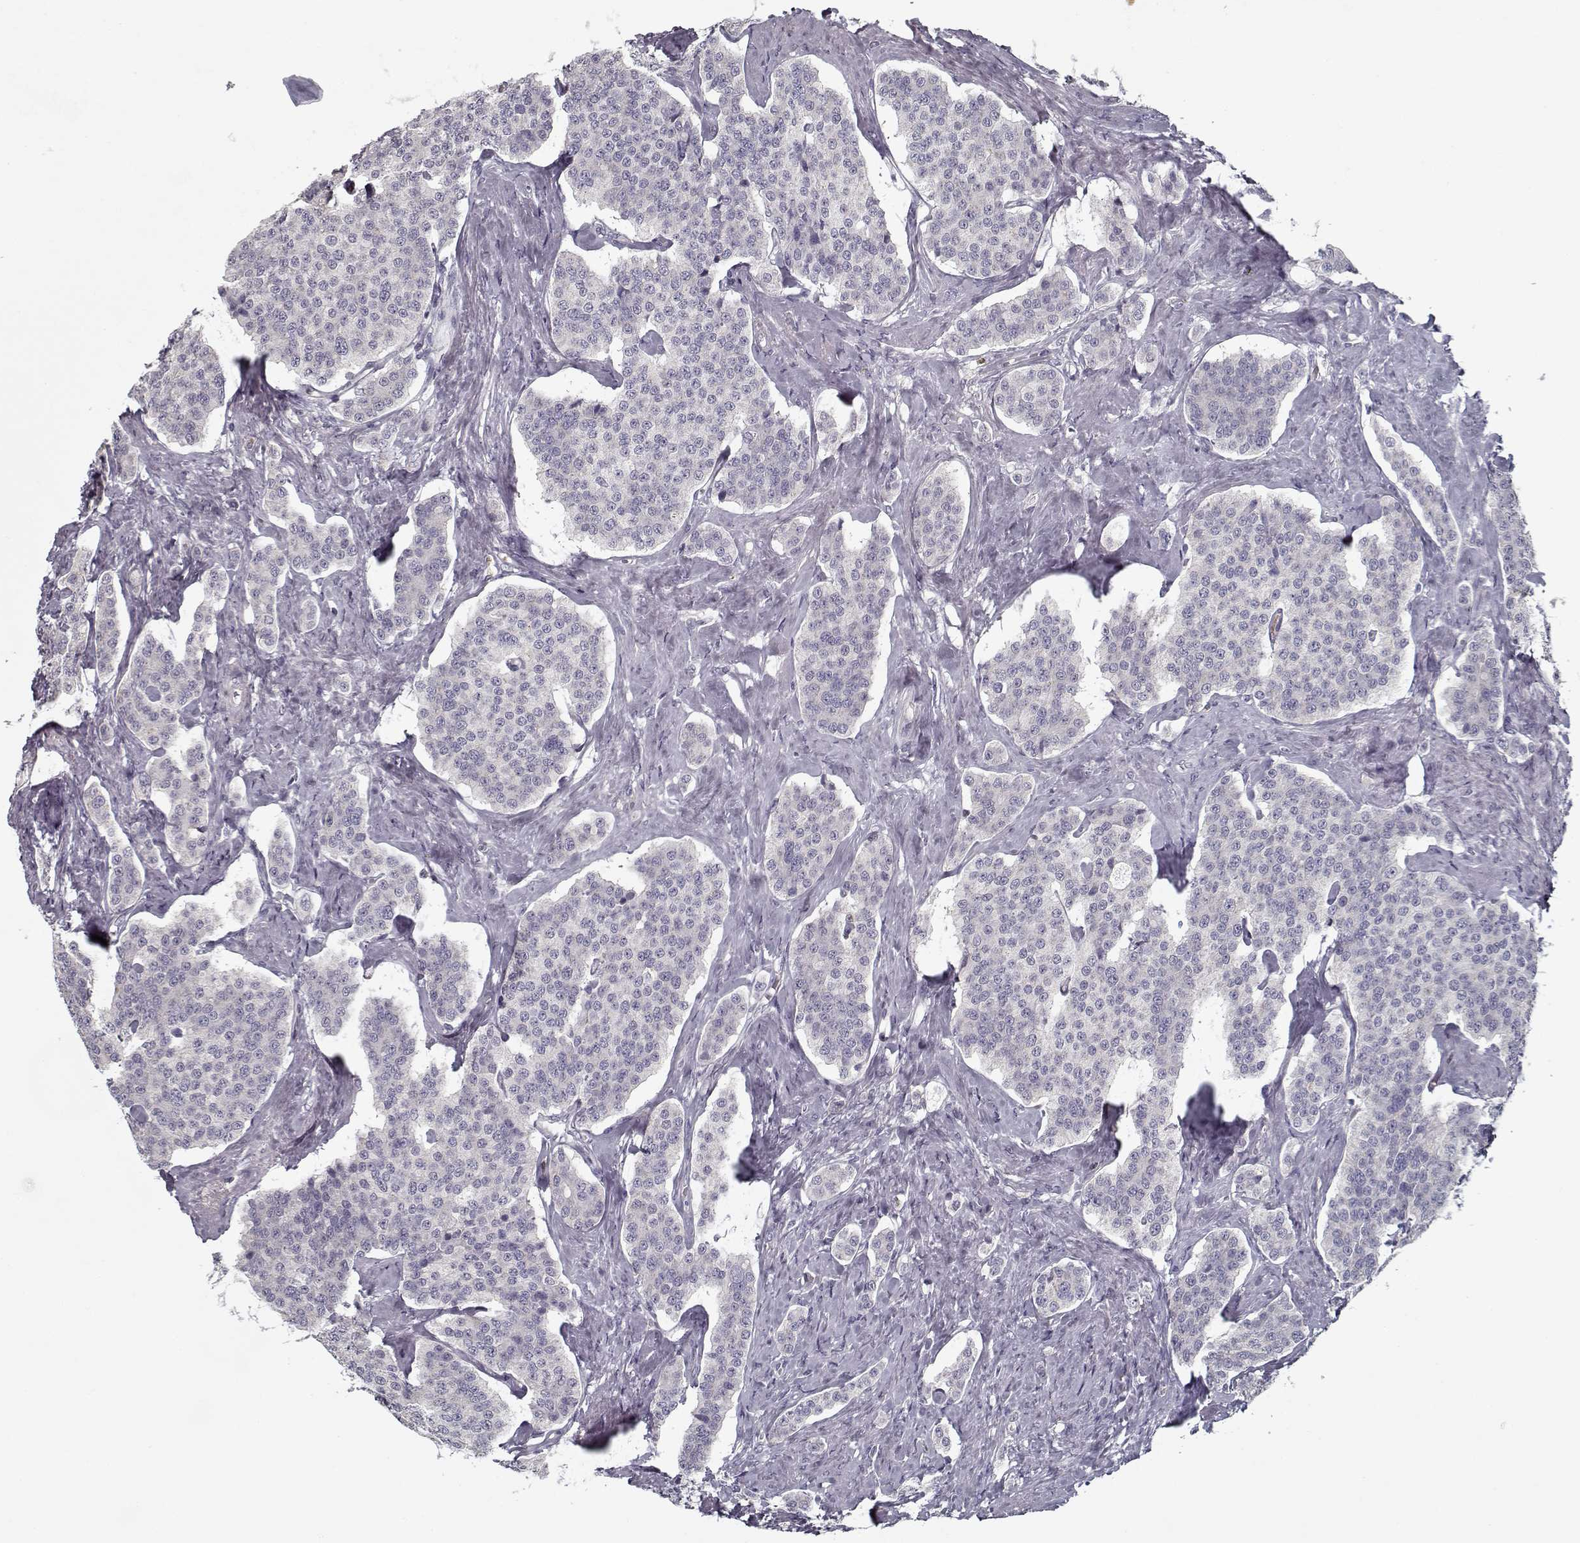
{"staining": {"intensity": "negative", "quantity": "none", "location": "none"}, "tissue": "carcinoid", "cell_type": "Tumor cells", "image_type": "cancer", "snomed": [{"axis": "morphology", "description": "Carcinoid, malignant, NOS"}, {"axis": "topography", "description": "Small intestine"}], "caption": "This is an IHC histopathology image of human malignant carcinoid. There is no expression in tumor cells.", "gene": "UNC13D", "patient": {"sex": "female", "age": 58}}